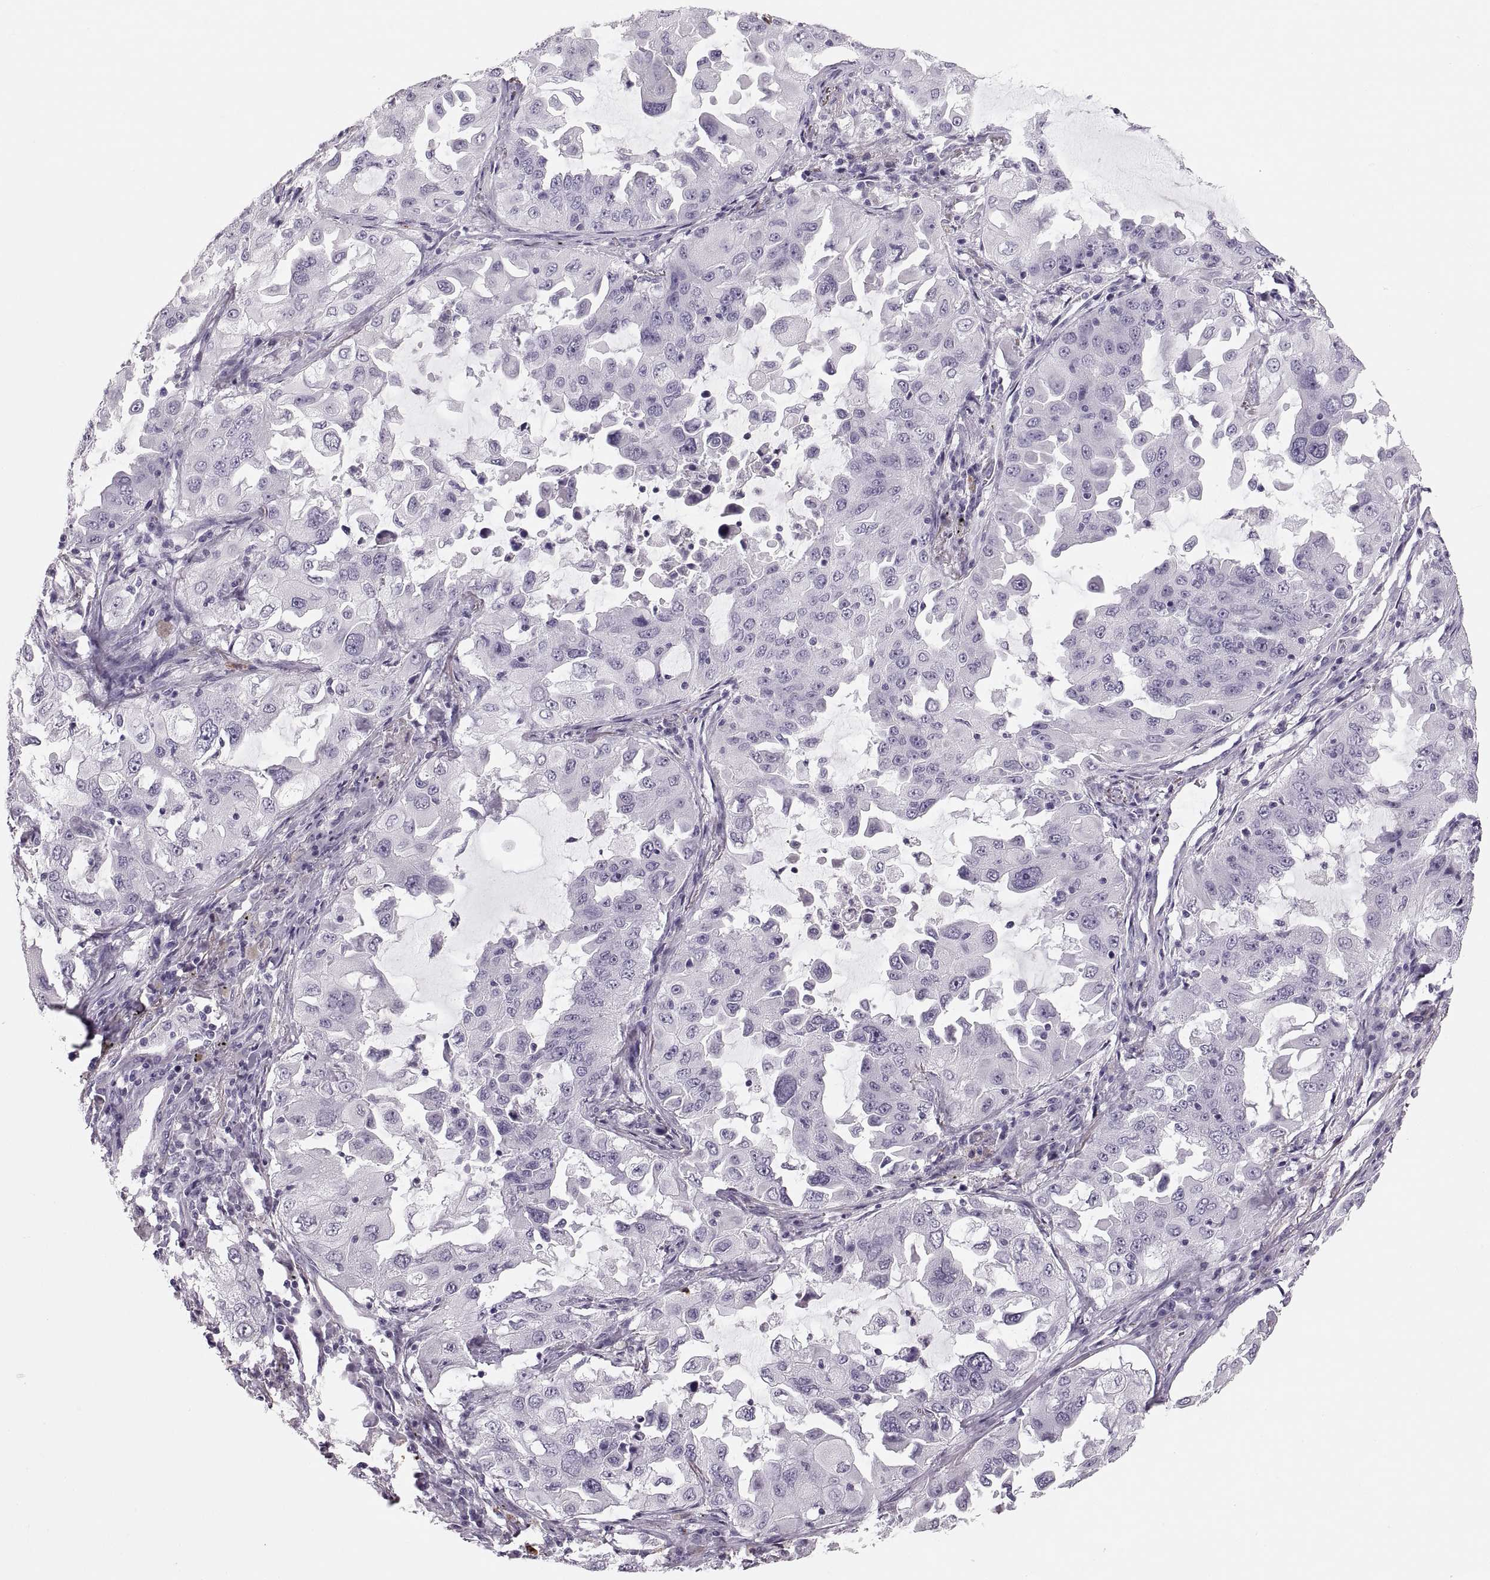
{"staining": {"intensity": "negative", "quantity": "none", "location": "none"}, "tissue": "lung cancer", "cell_type": "Tumor cells", "image_type": "cancer", "snomed": [{"axis": "morphology", "description": "Adenocarcinoma, NOS"}, {"axis": "topography", "description": "Lung"}], "caption": "This image is of adenocarcinoma (lung) stained with immunohistochemistry (IHC) to label a protein in brown with the nuclei are counter-stained blue. There is no staining in tumor cells.", "gene": "MILR1", "patient": {"sex": "female", "age": 61}}